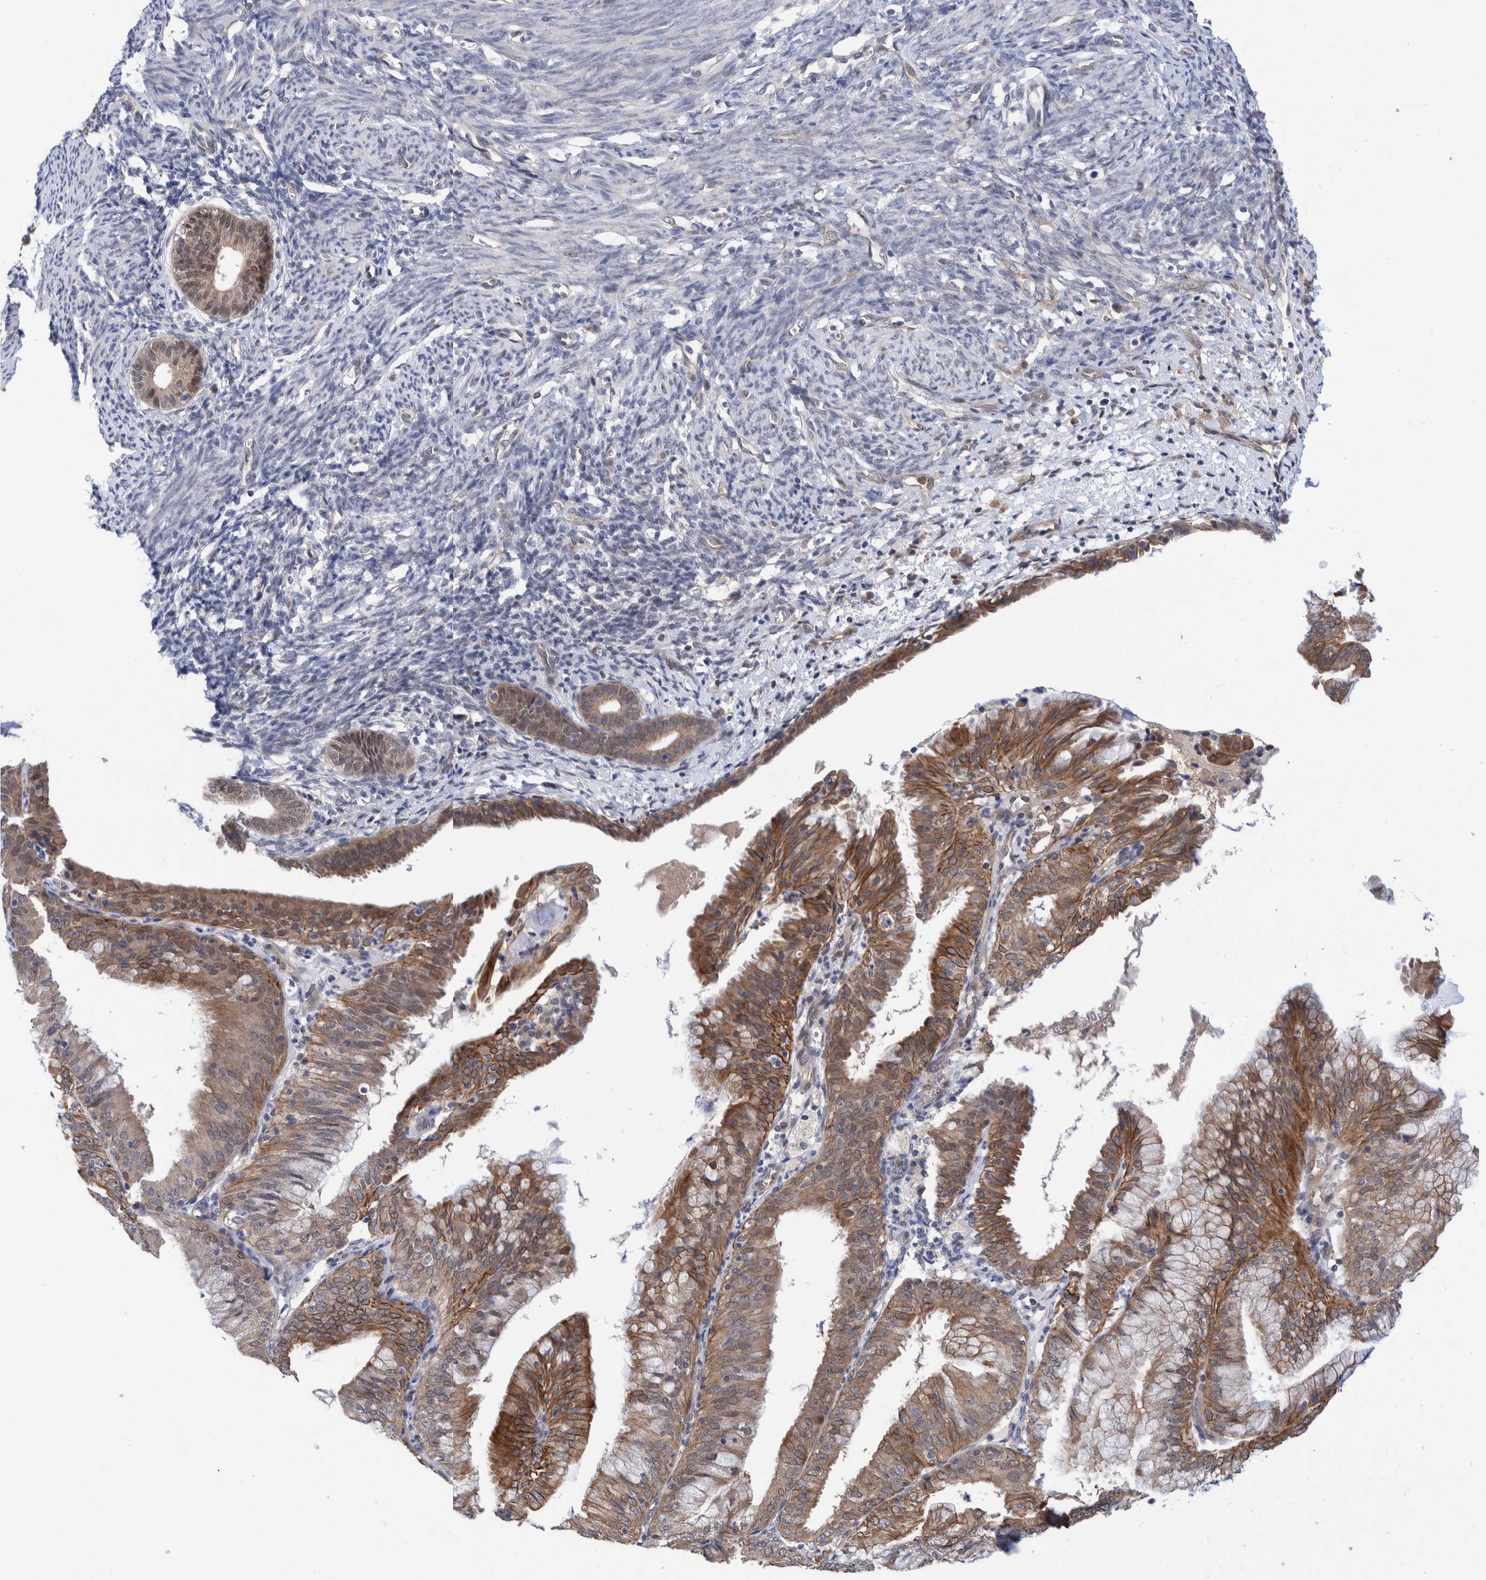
{"staining": {"intensity": "weak", "quantity": "25%-75%", "location": "nuclear"}, "tissue": "endometrium", "cell_type": "Cells in endometrial stroma", "image_type": "normal", "snomed": [{"axis": "morphology", "description": "Normal tissue, NOS"}, {"axis": "morphology", "description": "Adenocarcinoma, NOS"}, {"axis": "topography", "description": "Endometrium"}], "caption": "A brown stain shows weak nuclear staining of a protein in cells in endometrial stroma of benign human endometrium. (brown staining indicates protein expression, while blue staining denotes nuclei).", "gene": "PFAS", "patient": {"sex": "female", "age": 57}}